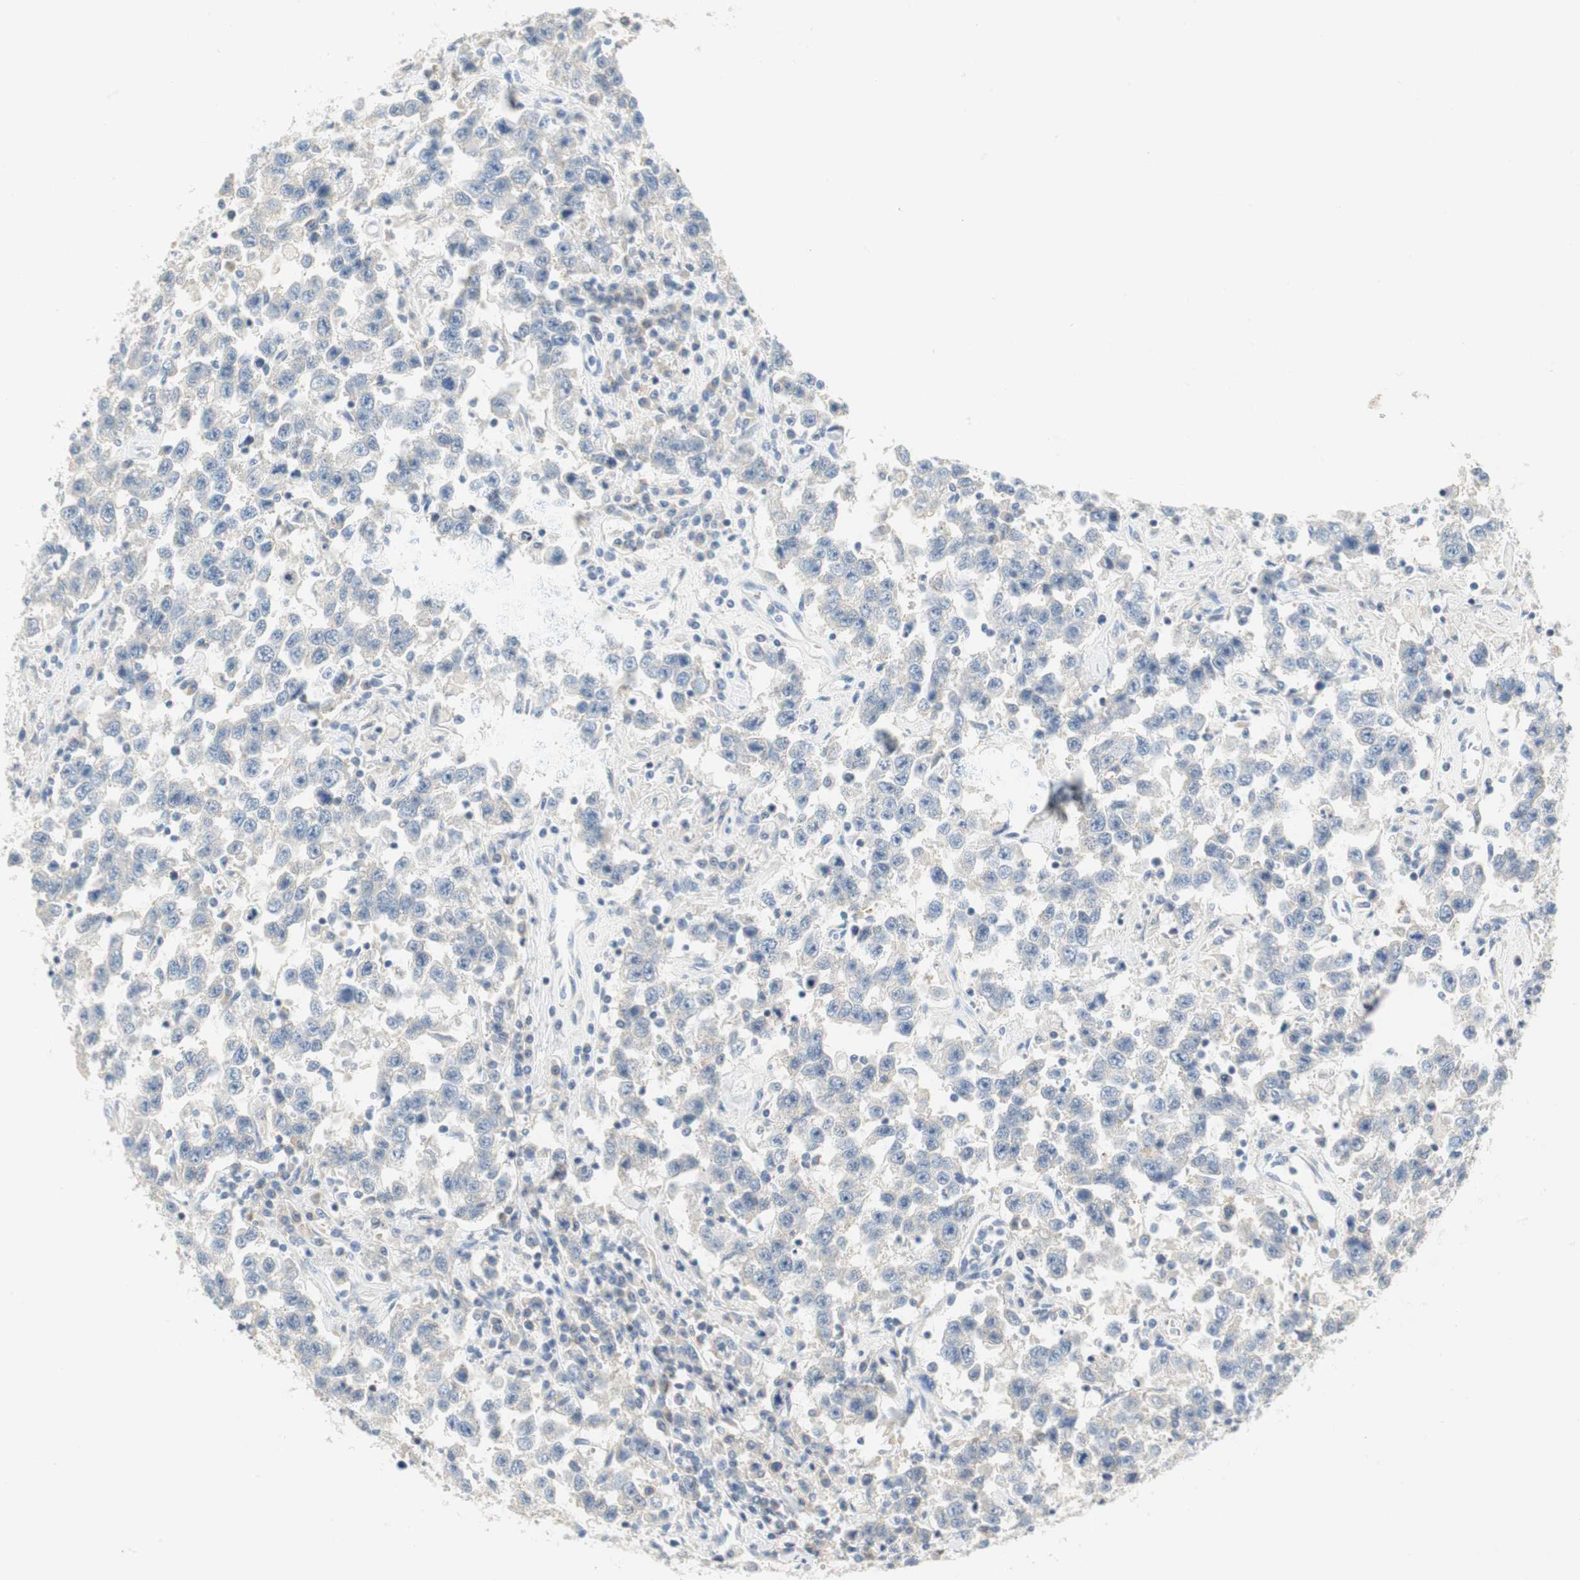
{"staining": {"intensity": "negative", "quantity": "none", "location": "none"}, "tissue": "testis cancer", "cell_type": "Tumor cells", "image_type": "cancer", "snomed": [{"axis": "morphology", "description": "Seminoma, NOS"}, {"axis": "topography", "description": "Testis"}], "caption": "Immunohistochemistry (IHC) histopathology image of human testis cancer stained for a protein (brown), which shows no staining in tumor cells.", "gene": "CCM2L", "patient": {"sex": "male", "age": 41}}